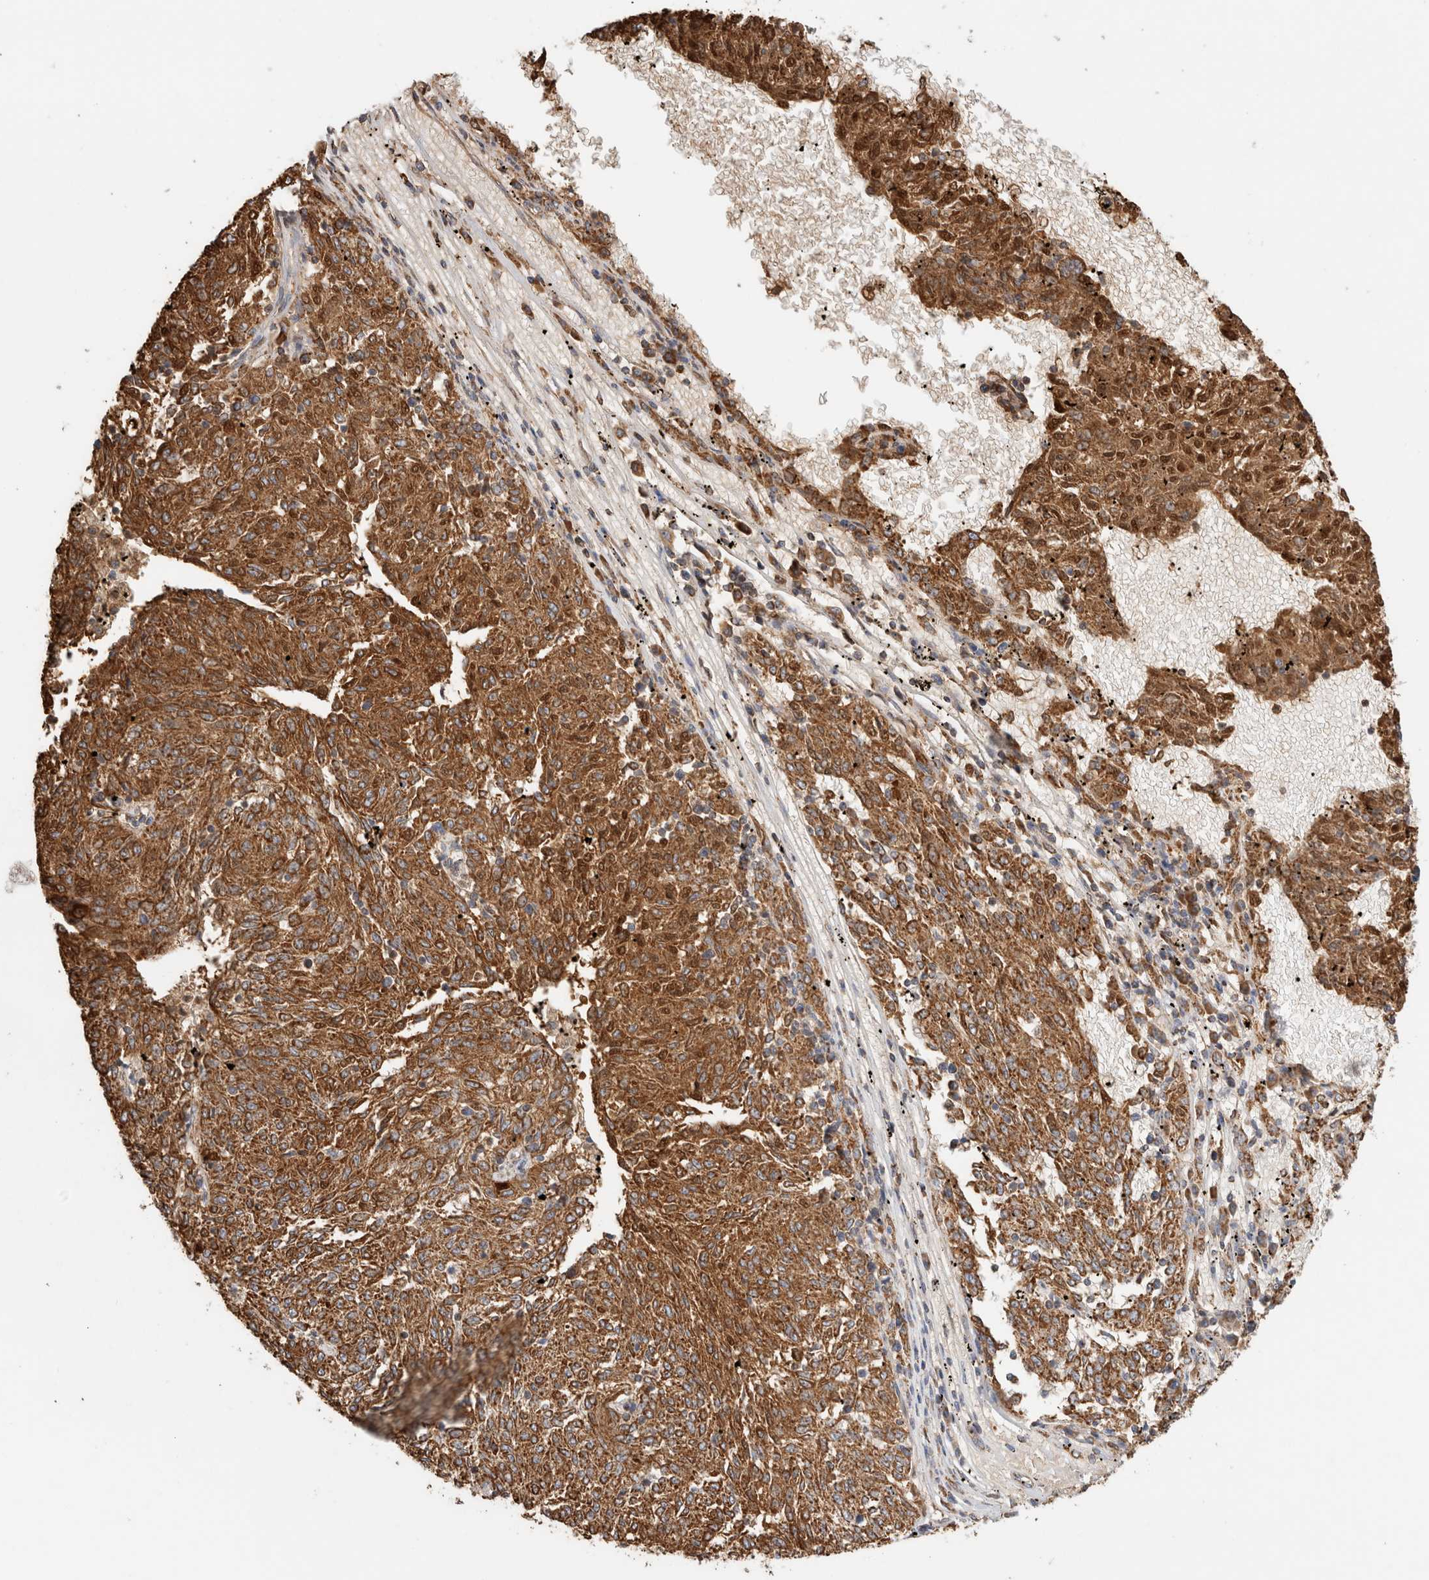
{"staining": {"intensity": "strong", "quantity": ">75%", "location": "cytoplasmic/membranous"}, "tissue": "melanoma", "cell_type": "Tumor cells", "image_type": "cancer", "snomed": [{"axis": "morphology", "description": "Malignant melanoma, NOS"}, {"axis": "topography", "description": "Skin"}], "caption": "Human melanoma stained for a protein (brown) reveals strong cytoplasmic/membranous positive staining in about >75% of tumor cells.", "gene": "C1QBP", "patient": {"sex": "female", "age": 72}}